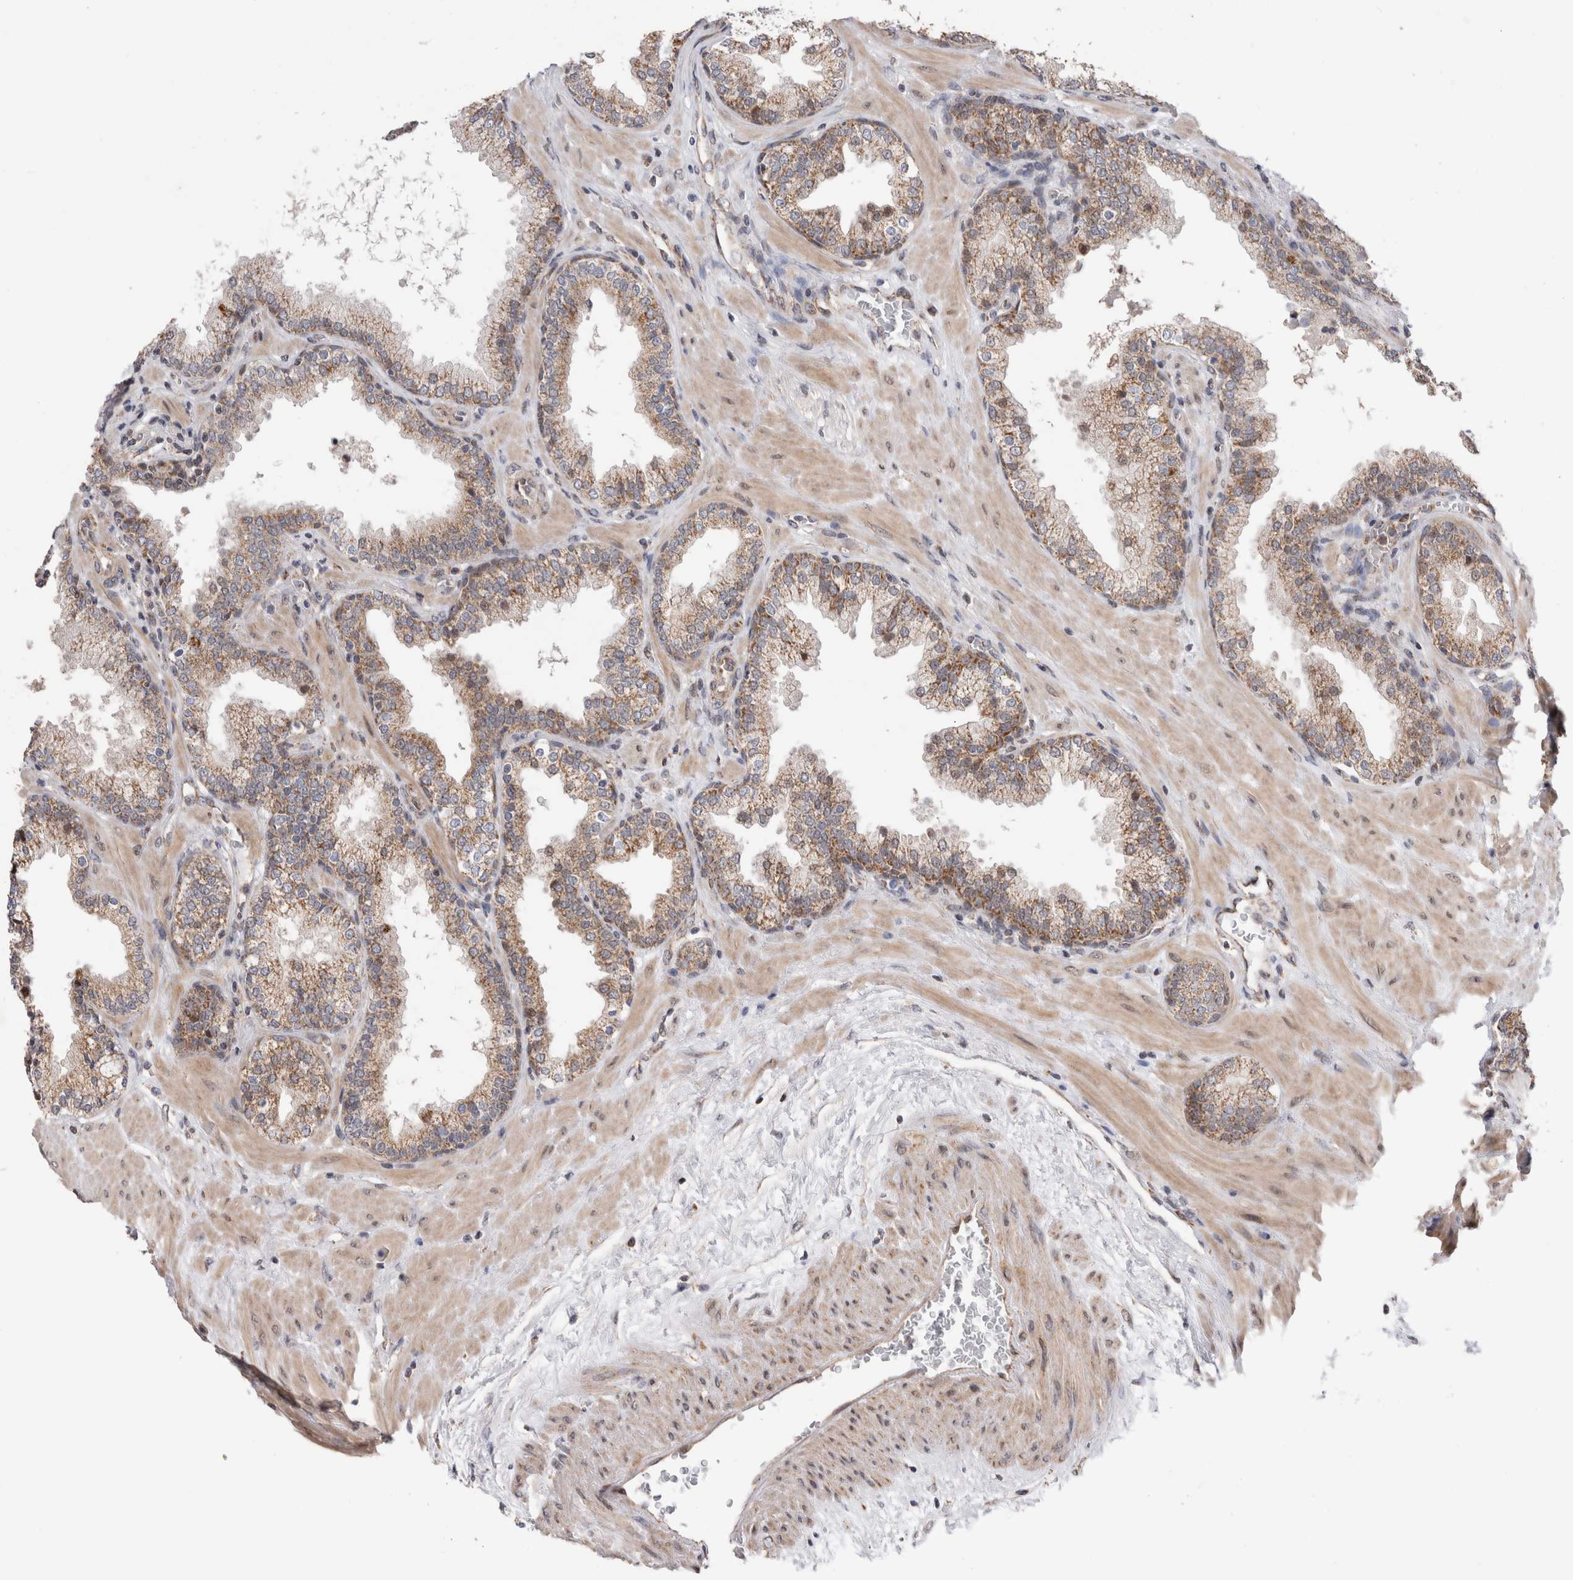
{"staining": {"intensity": "moderate", "quantity": "25%-75%", "location": "cytoplasmic/membranous"}, "tissue": "prostate", "cell_type": "Glandular cells", "image_type": "normal", "snomed": [{"axis": "morphology", "description": "Normal tissue, NOS"}, {"axis": "topography", "description": "Prostate"}], "caption": "Prostate stained for a protein (brown) demonstrates moderate cytoplasmic/membranous positive expression in approximately 25%-75% of glandular cells.", "gene": "MRPL37", "patient": {"sex": "male", "age": 51}}